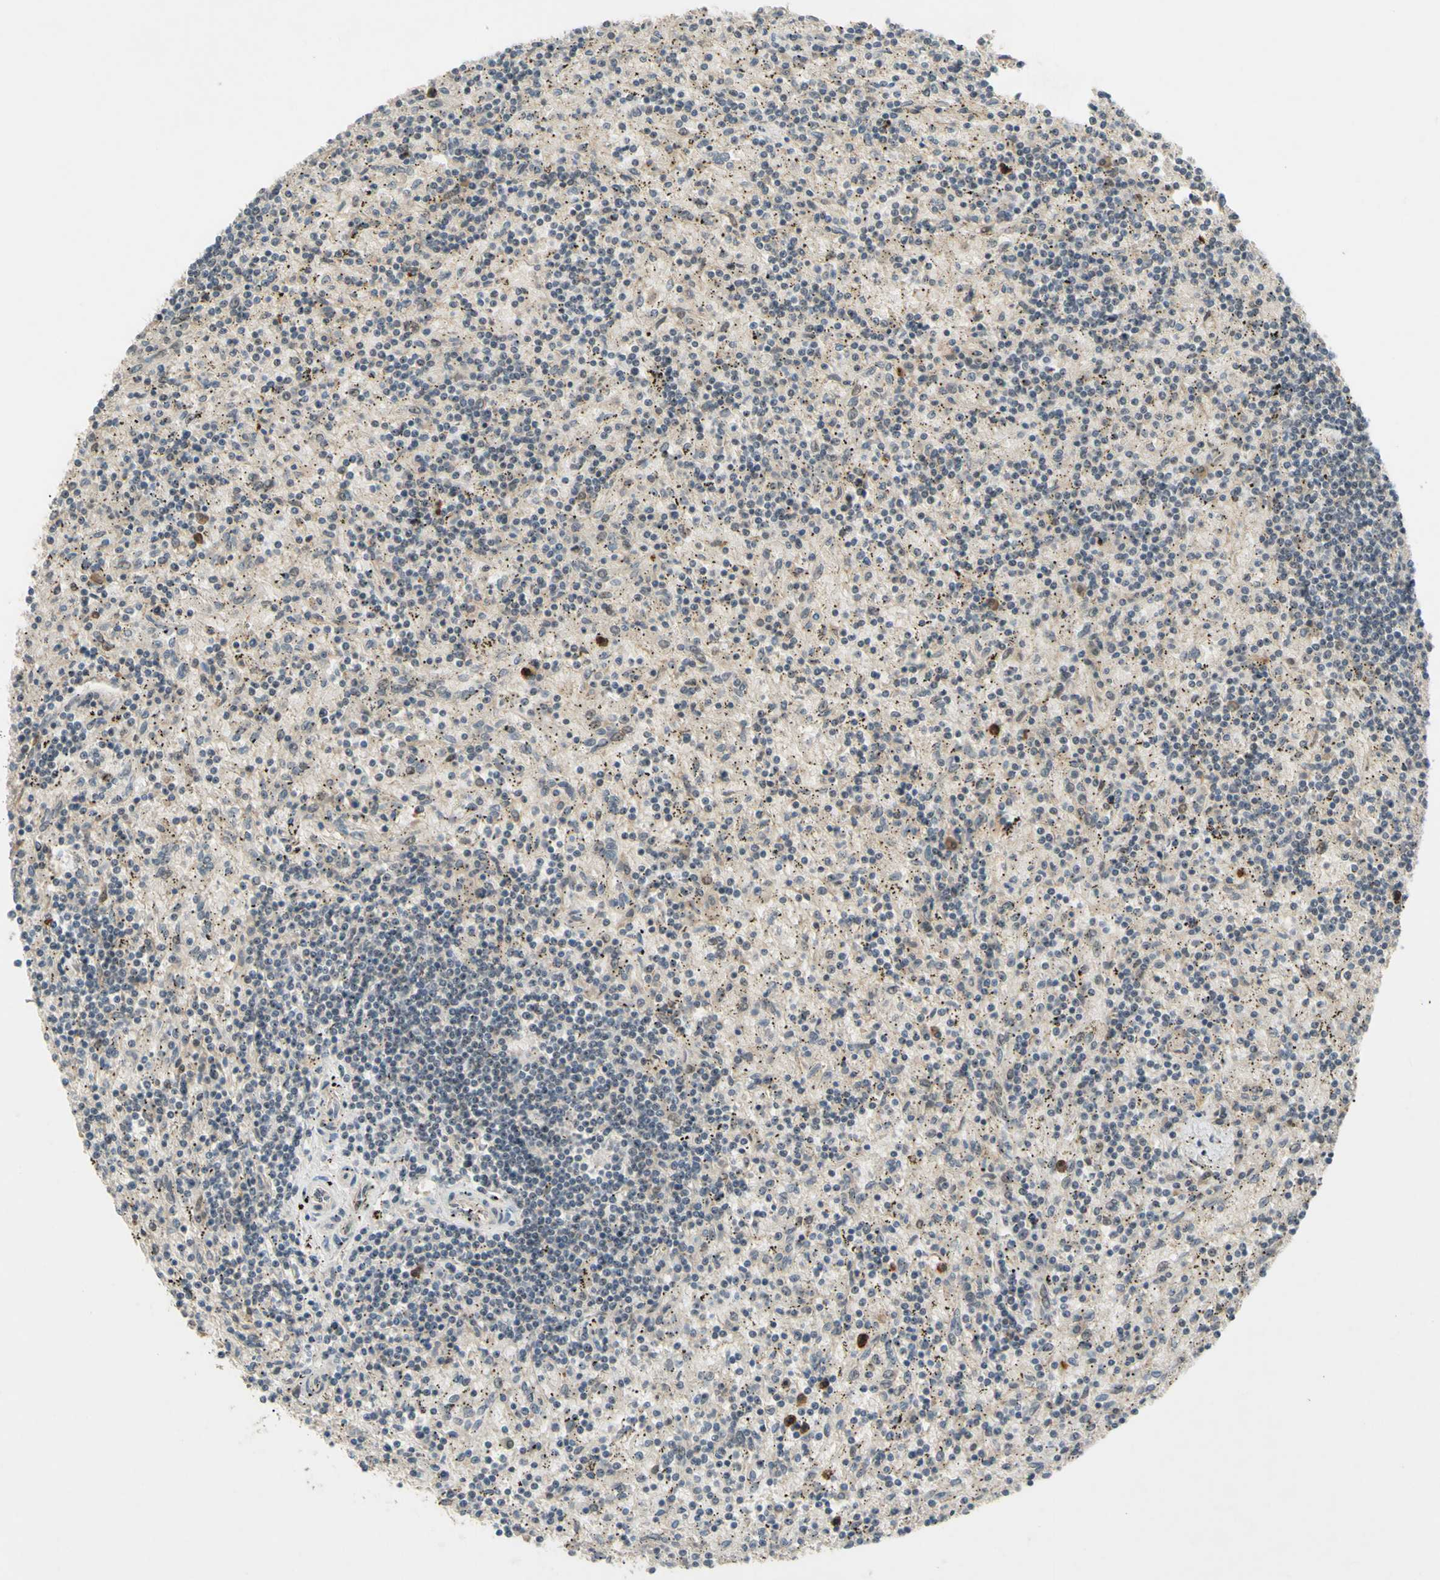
{"staining": {"intensity": "negative", "quantity": "none", "location": "none"}, "tissue": "lymphoma", "cell_type": "Tumor cells", "image_type": "cancer", "snomed": [{"axis": "morphology", "description": "Malignant lymphoma, non-Hodgkin's type, Low grade"}, {"axis": "topography", "description": "Spleen"}], "caption": "Tumor cells show no significant expression in lymphoma. Nuclei are stained in blue.", "gene": "ALK", "patient": {"sex": "male", "age": 76}}